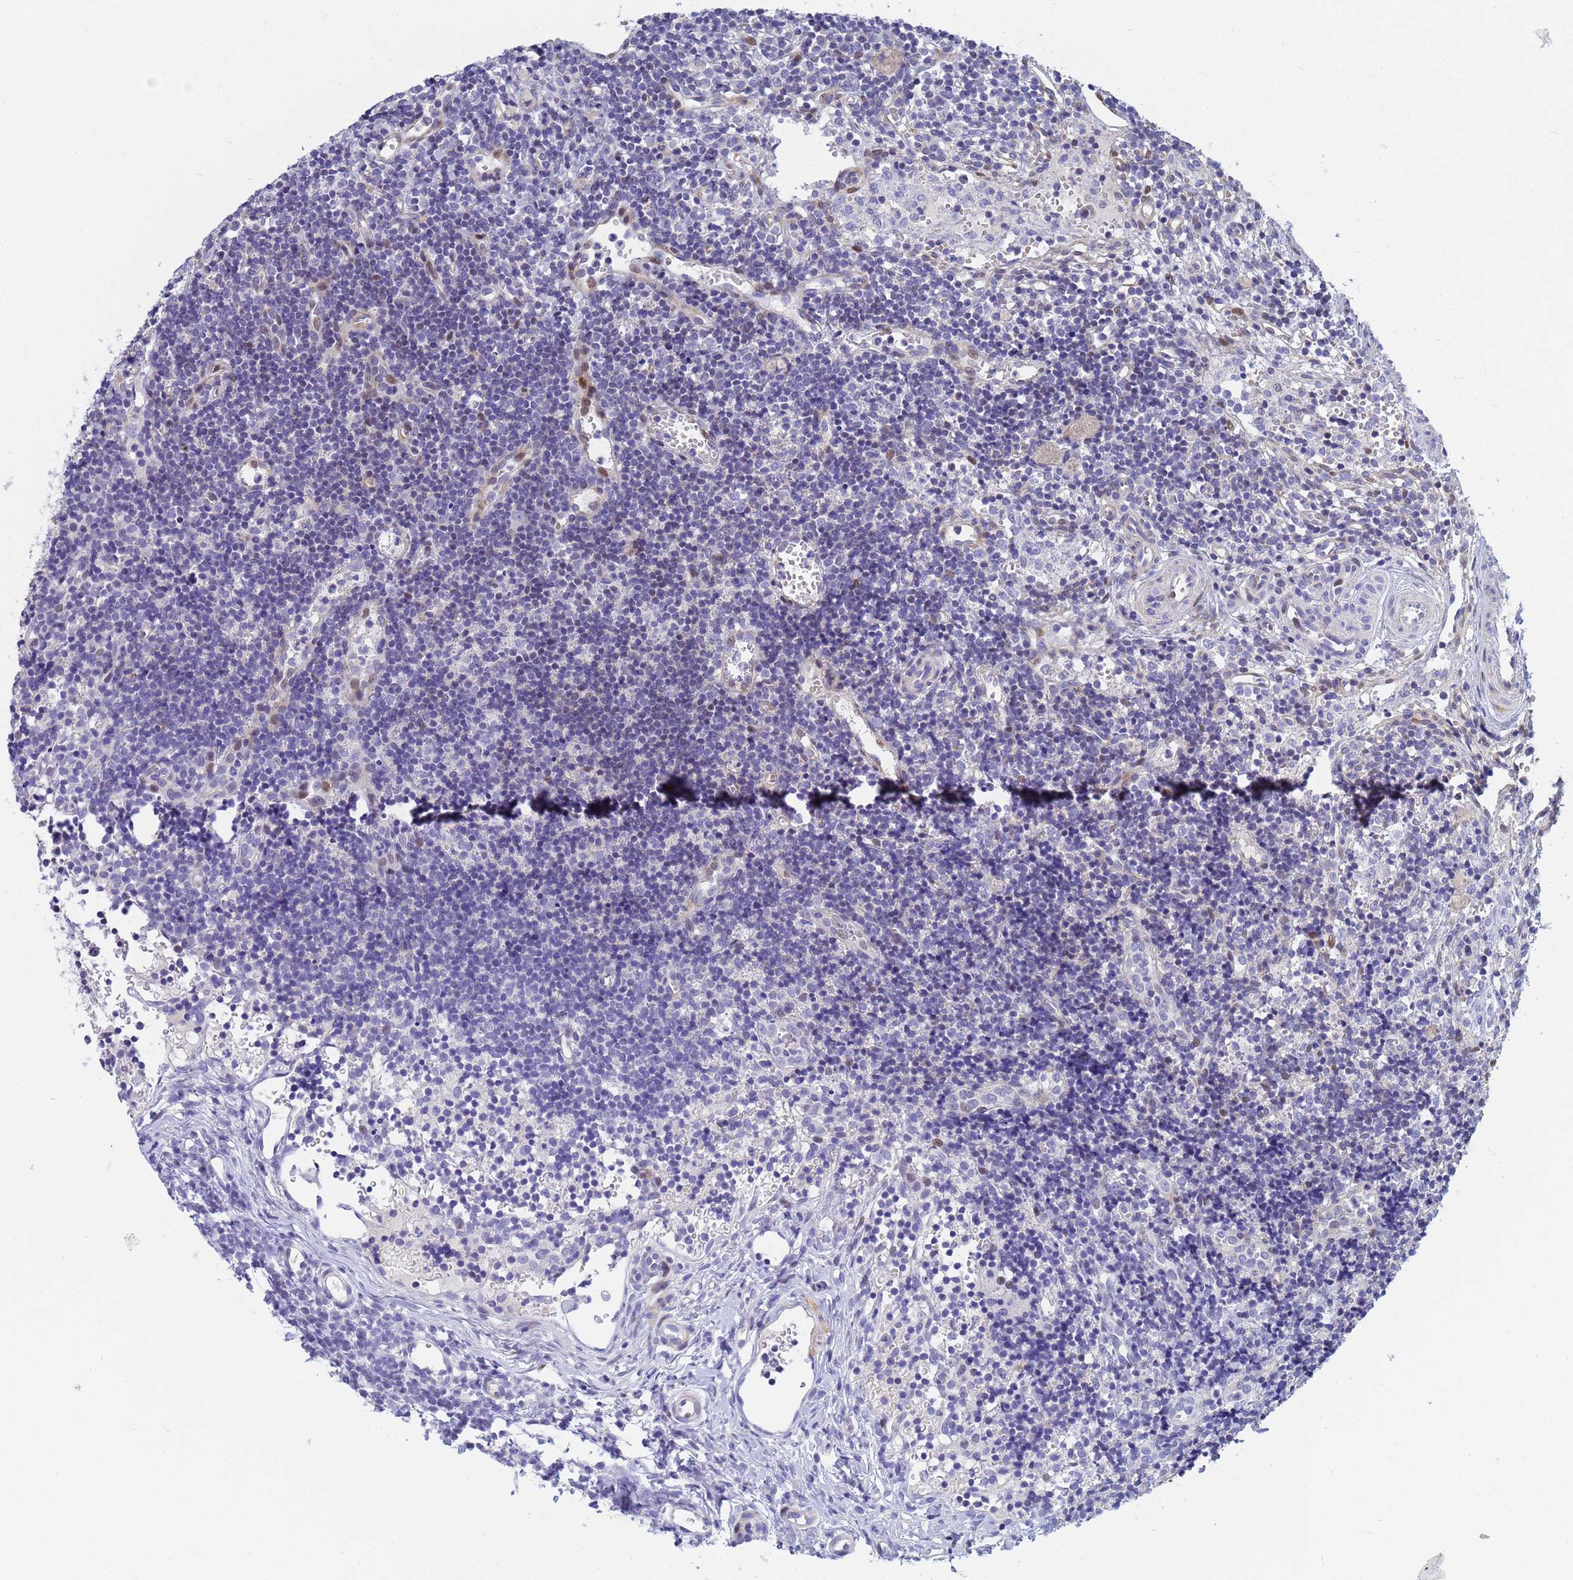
{"staining": {"intensity": "negative", "quantity": "none", "location": "none"}, "tissue": "lymph node", "cell_type": "Germinal center cells", "image_type": "normal", "snomed": [{"axis": "morphology", "description": "Normal tissue, NOS"}, {"axis": "topography", "description": "Lymph node"}], "caption": "Image shows no significant protein staining in germinal center cells of unremarkable lymph node. (Brightfield microscopy of DAB IHC at high magnification).", "gene": "PPP6R1", "patient": {"sex": "female", "age": 37}}